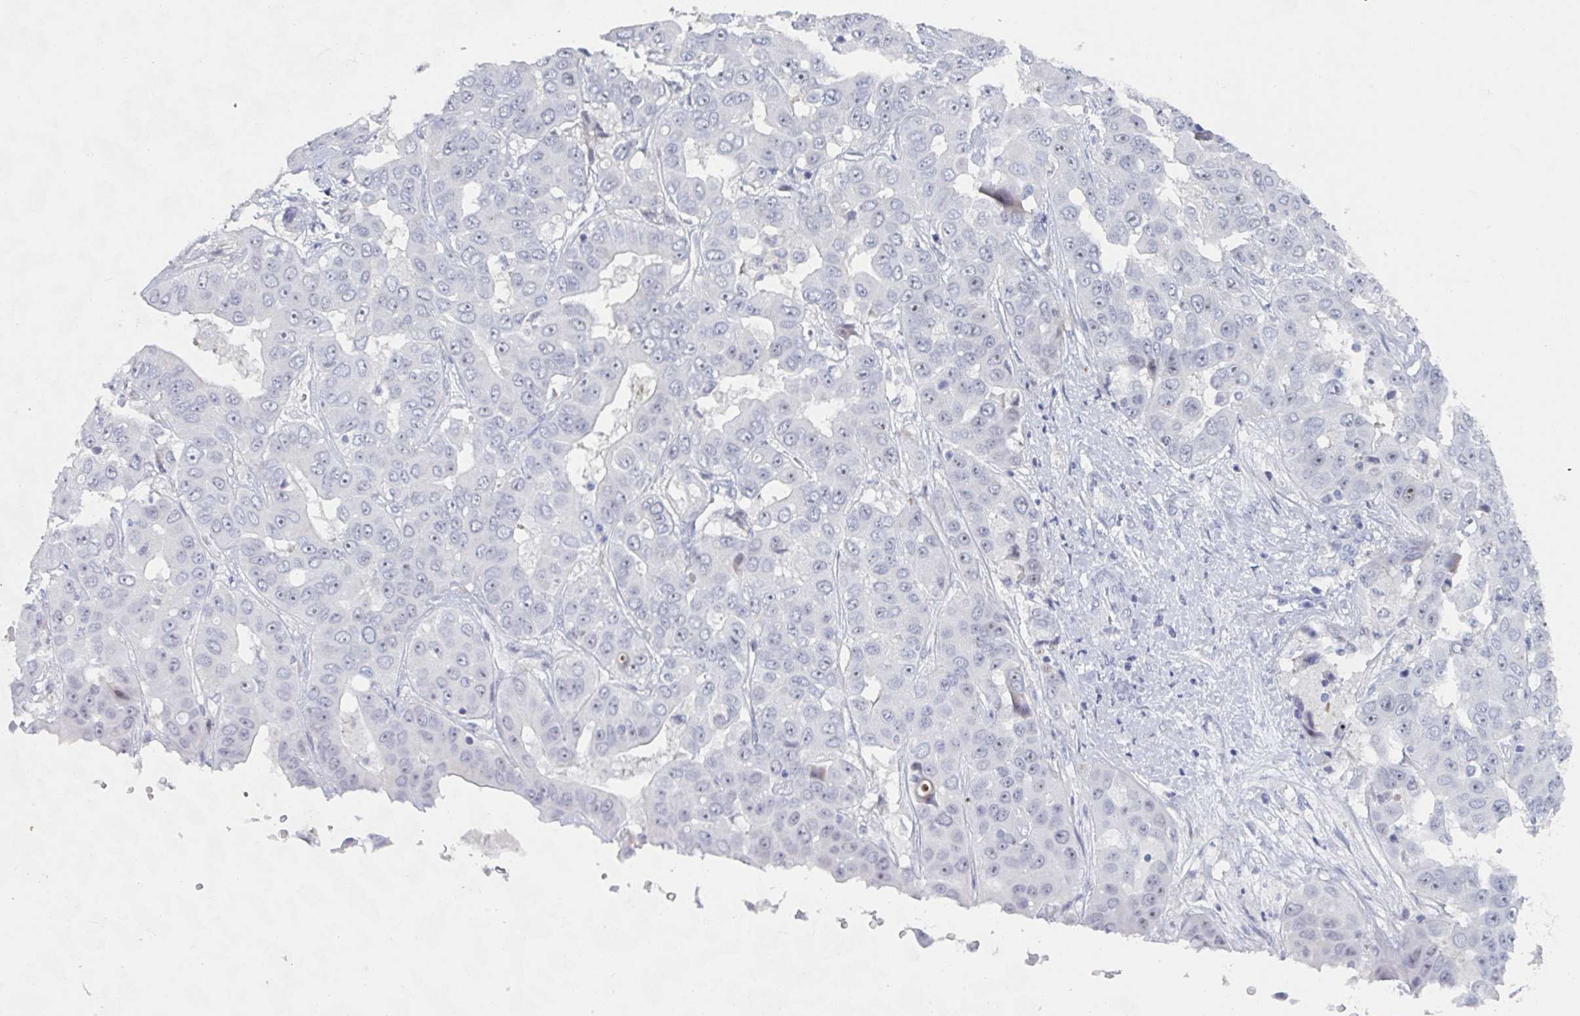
{"staining": {"intensity": "moderate", "quantity": "<25%", "location": "nuclear"}, "tissue": "liver cancer", "cell_type": "Tumor cells", "image_type": "cancer", "snomed": [{"axis": "morphology", "description": "Cholangiocarcinoma"}, {"axis": "topography", "description": "Liver"}], "caption": "Immunohistochemical staining of liver cancer (cholangiocarcinoma) shows low levels of moderate nuclear positivity in approximately <25% of tumor cells.", "gene": "NR1H2", "patient": {"sex": "female", "age": 52}}